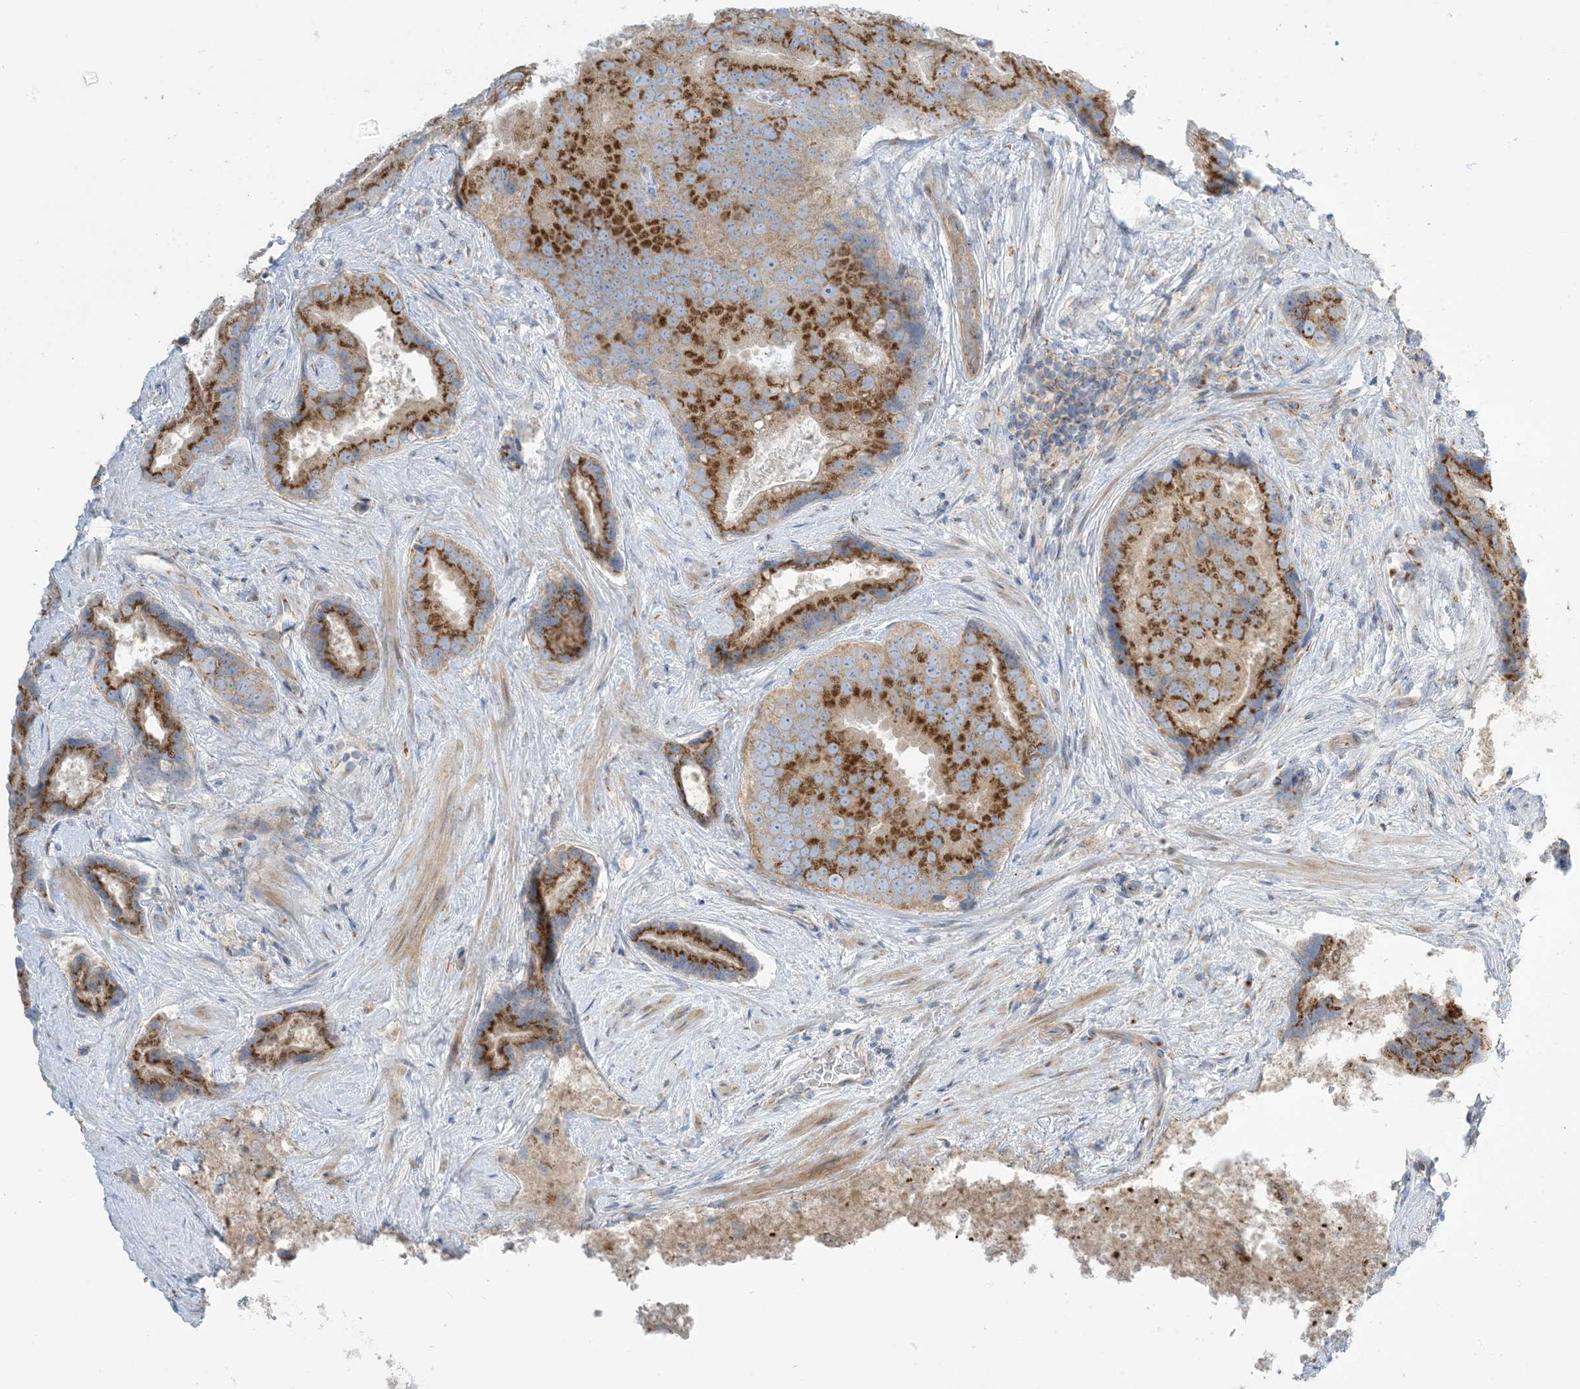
{"staining": {"intensity": "strong", "quantity": ">75%", "location": "cytoplasmic/membranous"}, "tissue": "prostate cancer", "cell_type": "Tumor cells", "image_type": "cancer", "snomed": [{"axis": "morphology", "description": "Adenocarcinoma, High grade"}, {"axis": "topography", "description": "Prostate"}], "caption": "Immunohistochemical staining of human prostate cancer demonstrates strong cytoplasmic/membranous protein staining in about >75% of tumor cells. The staining was performed using DAB to visualize the protein expression in brown, while the nuclei were stained in blue with hematoxylin (Magnification: 20x).", "gene": "AFTPH", "patient": {"sex": "male", "age": 70}}